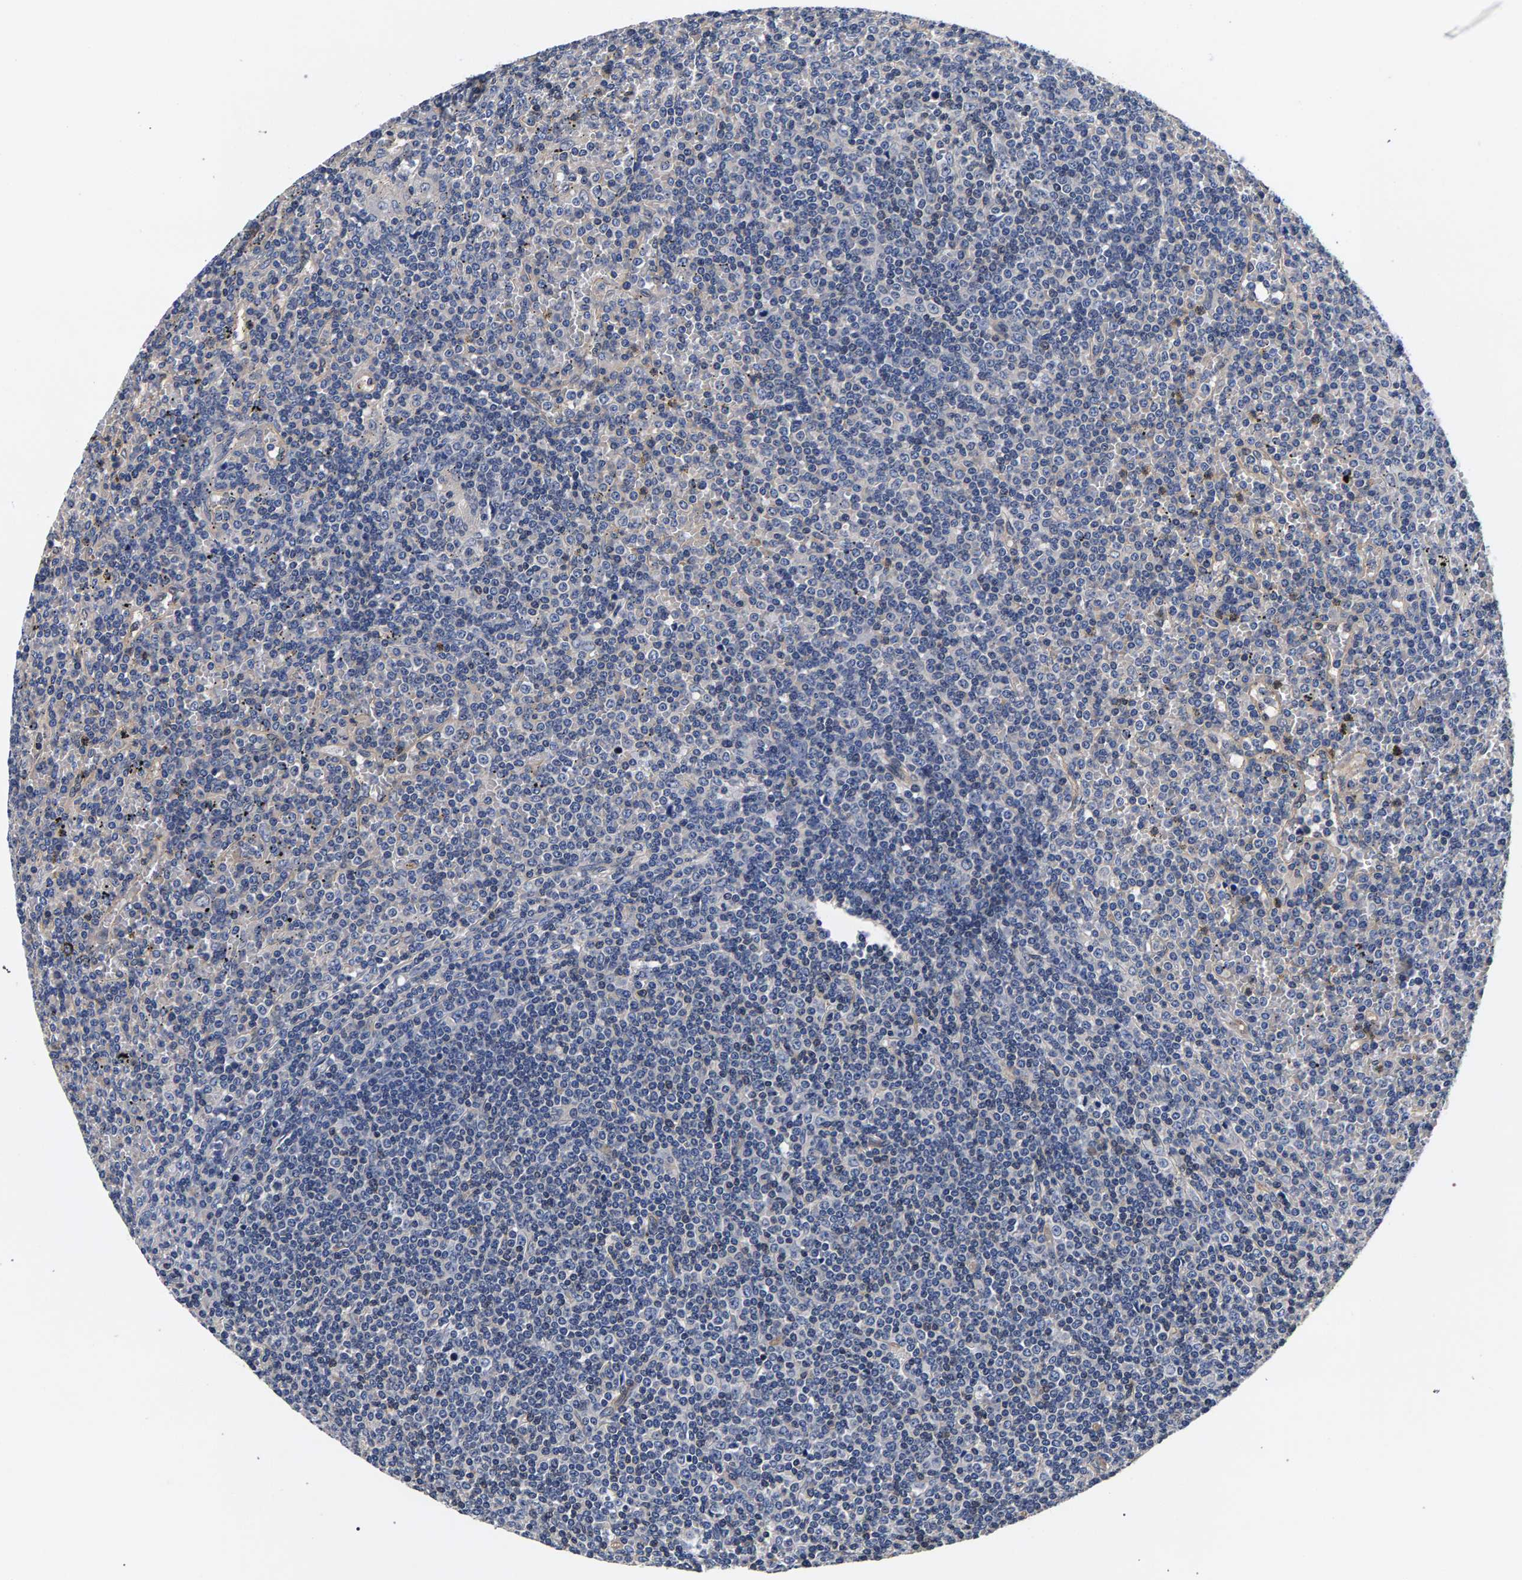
{"staining": {"intensity": "negative", "quantity": "none", "location": "none"}, "tissue": "lymphoma", "cell_type": "Tumor cells", "image_type": "cancer", "snomed": [{"axis": "morphology", "description": "Malignant lymphoma, non-Hodgkin's type, Low grade"}, {"axis": "topography", "description": "Spleen"}], "caption": "Photomicrograph shows no protein expression in tumor cells of malignant lymphoma, non-Hodgkin's type (low-grade) tissue.", "gene": "MARCHF7", "patient": {"sex": "female", "age": 19}}